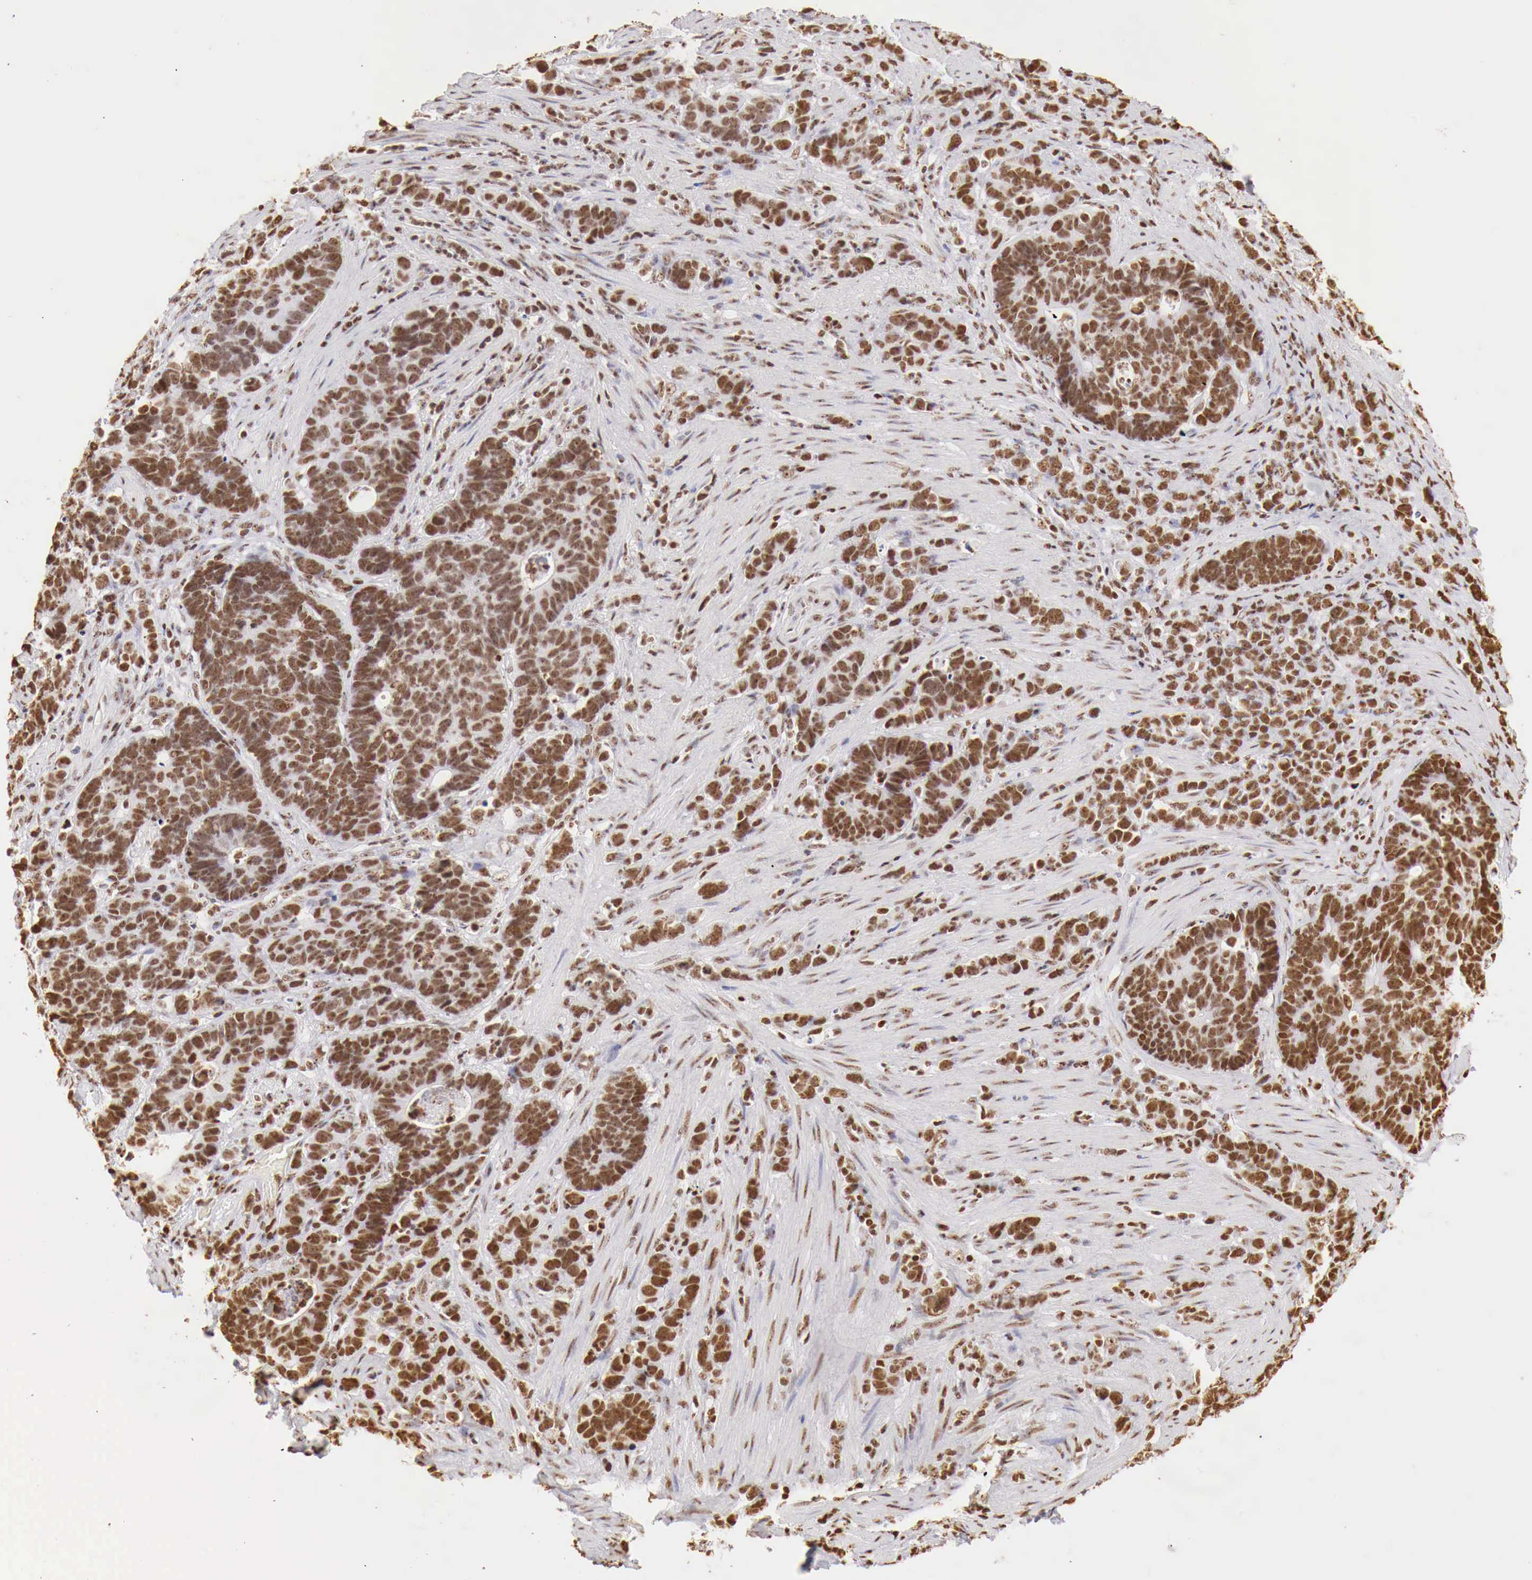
{"staining": {"intensity": "strong", "quantity": ">75%", "location": "nuclear"}, "tissue": "stomach cancer", "cell_type": "Tumor cells", "image_type": "cancer", "snomed": [{"axis": "morphology", "description": "Adenocarcinoma, NOS"}, {"axis": "topography", "description": "Stomach, upper"}], "caption": "IHC micrograph of neoplastic tissue: human adenocarcinoma (stomach) stained using immunohistochemistry (IHC) demonstrates high levels of strong protein expression localized specifically in the nuclear of tumor cells, appearing as a nuclear brown color.", "gene": "DKC1", "patient": {"sex": "male", "age": 71}}